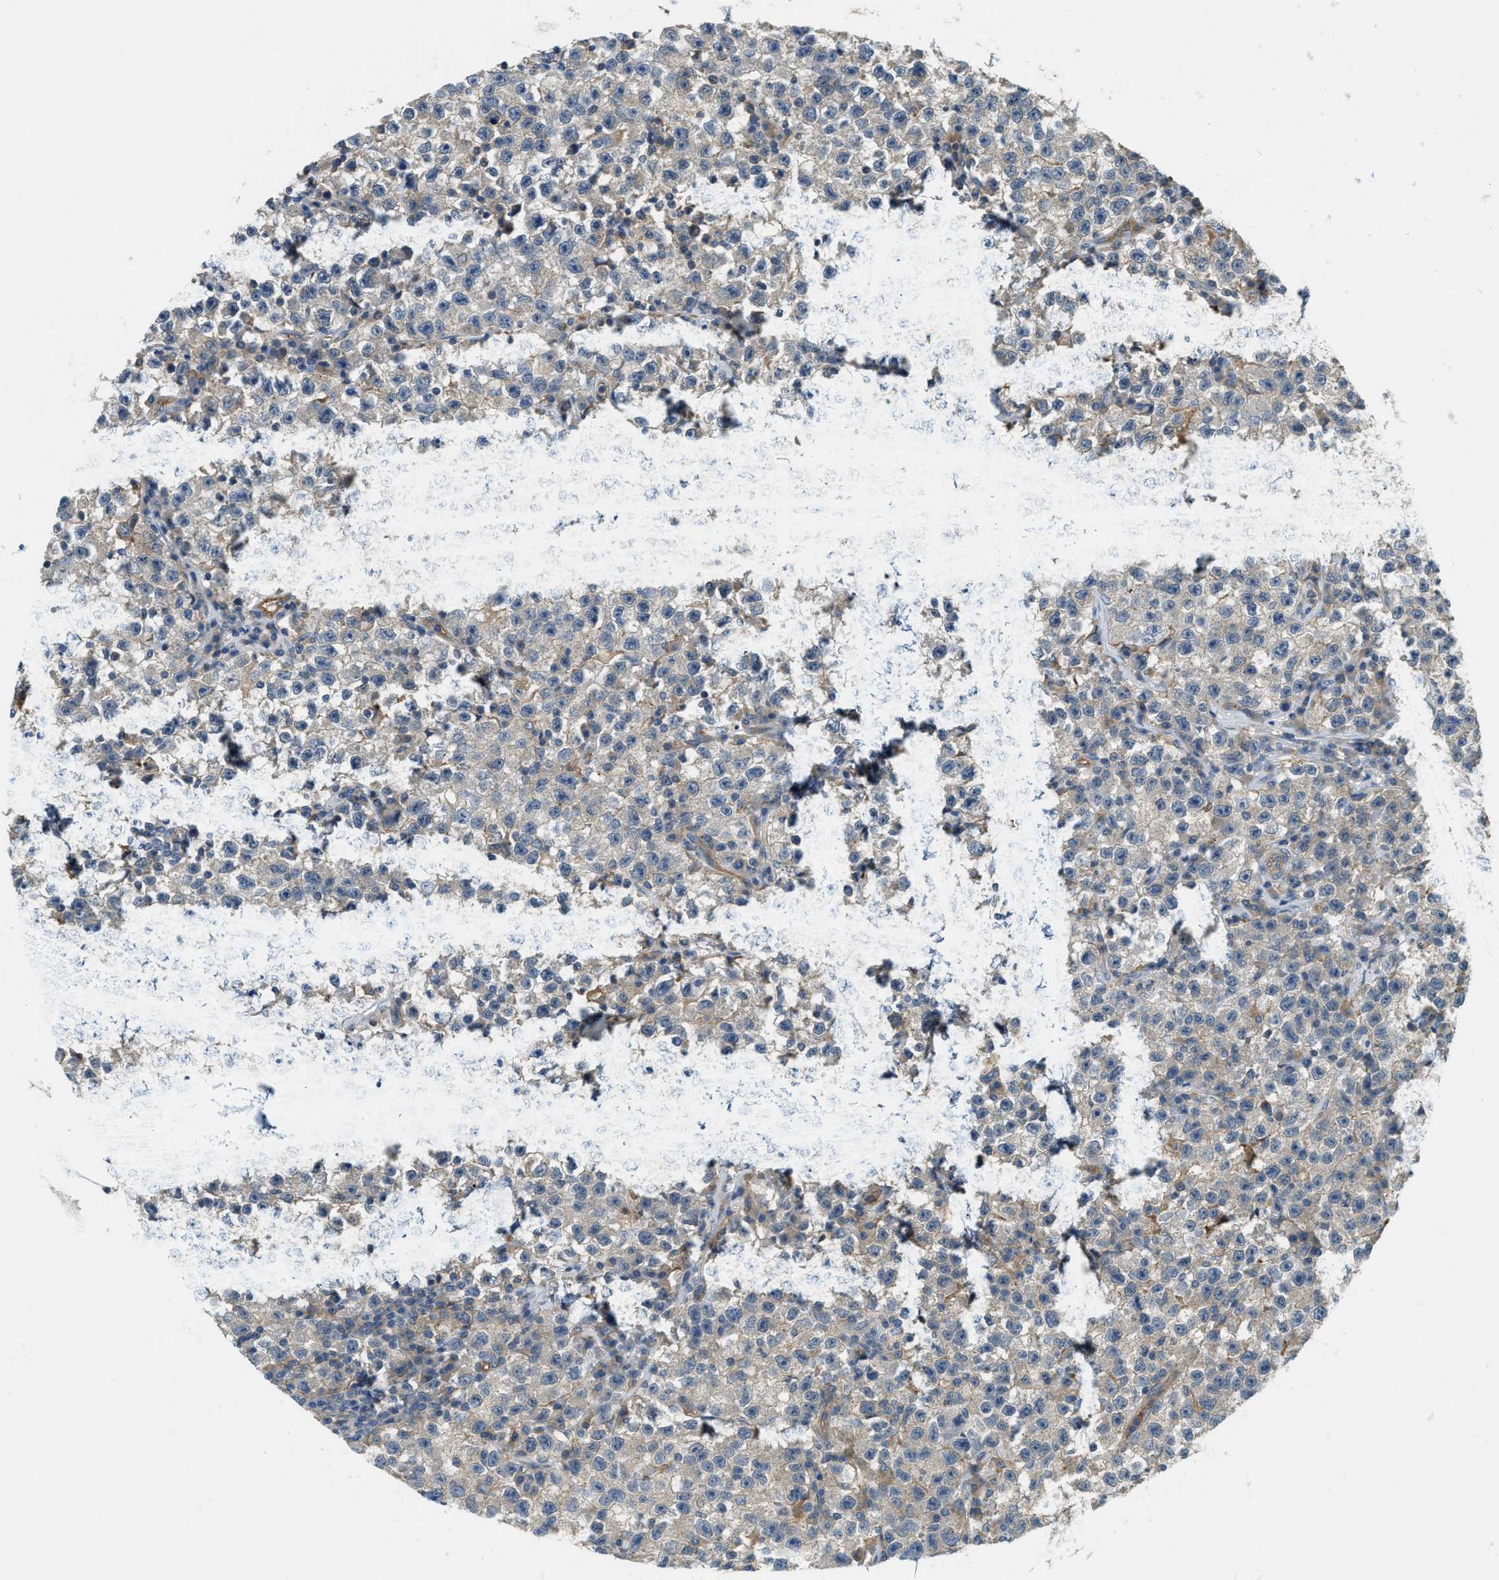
{"staining": {"intensity": "weak", "quantity": "<25%", "location": "cytoplasmic/membranous"}, "tissue": "testis cancer", "cell_type": "Tumor cells", "image_type": "cancer", "snomed": [{"axis": "morphology", "description": "Seminoma, NOS"}, {"axis": "topography", "description": "Testis"}], "caption": "High power microscopy image of an IHC image of testis cancer (seminoma), revealing no significant positivity in tumor cells.", "gene": "BAG4", "patient": {"sex": "male", "age": 22}}